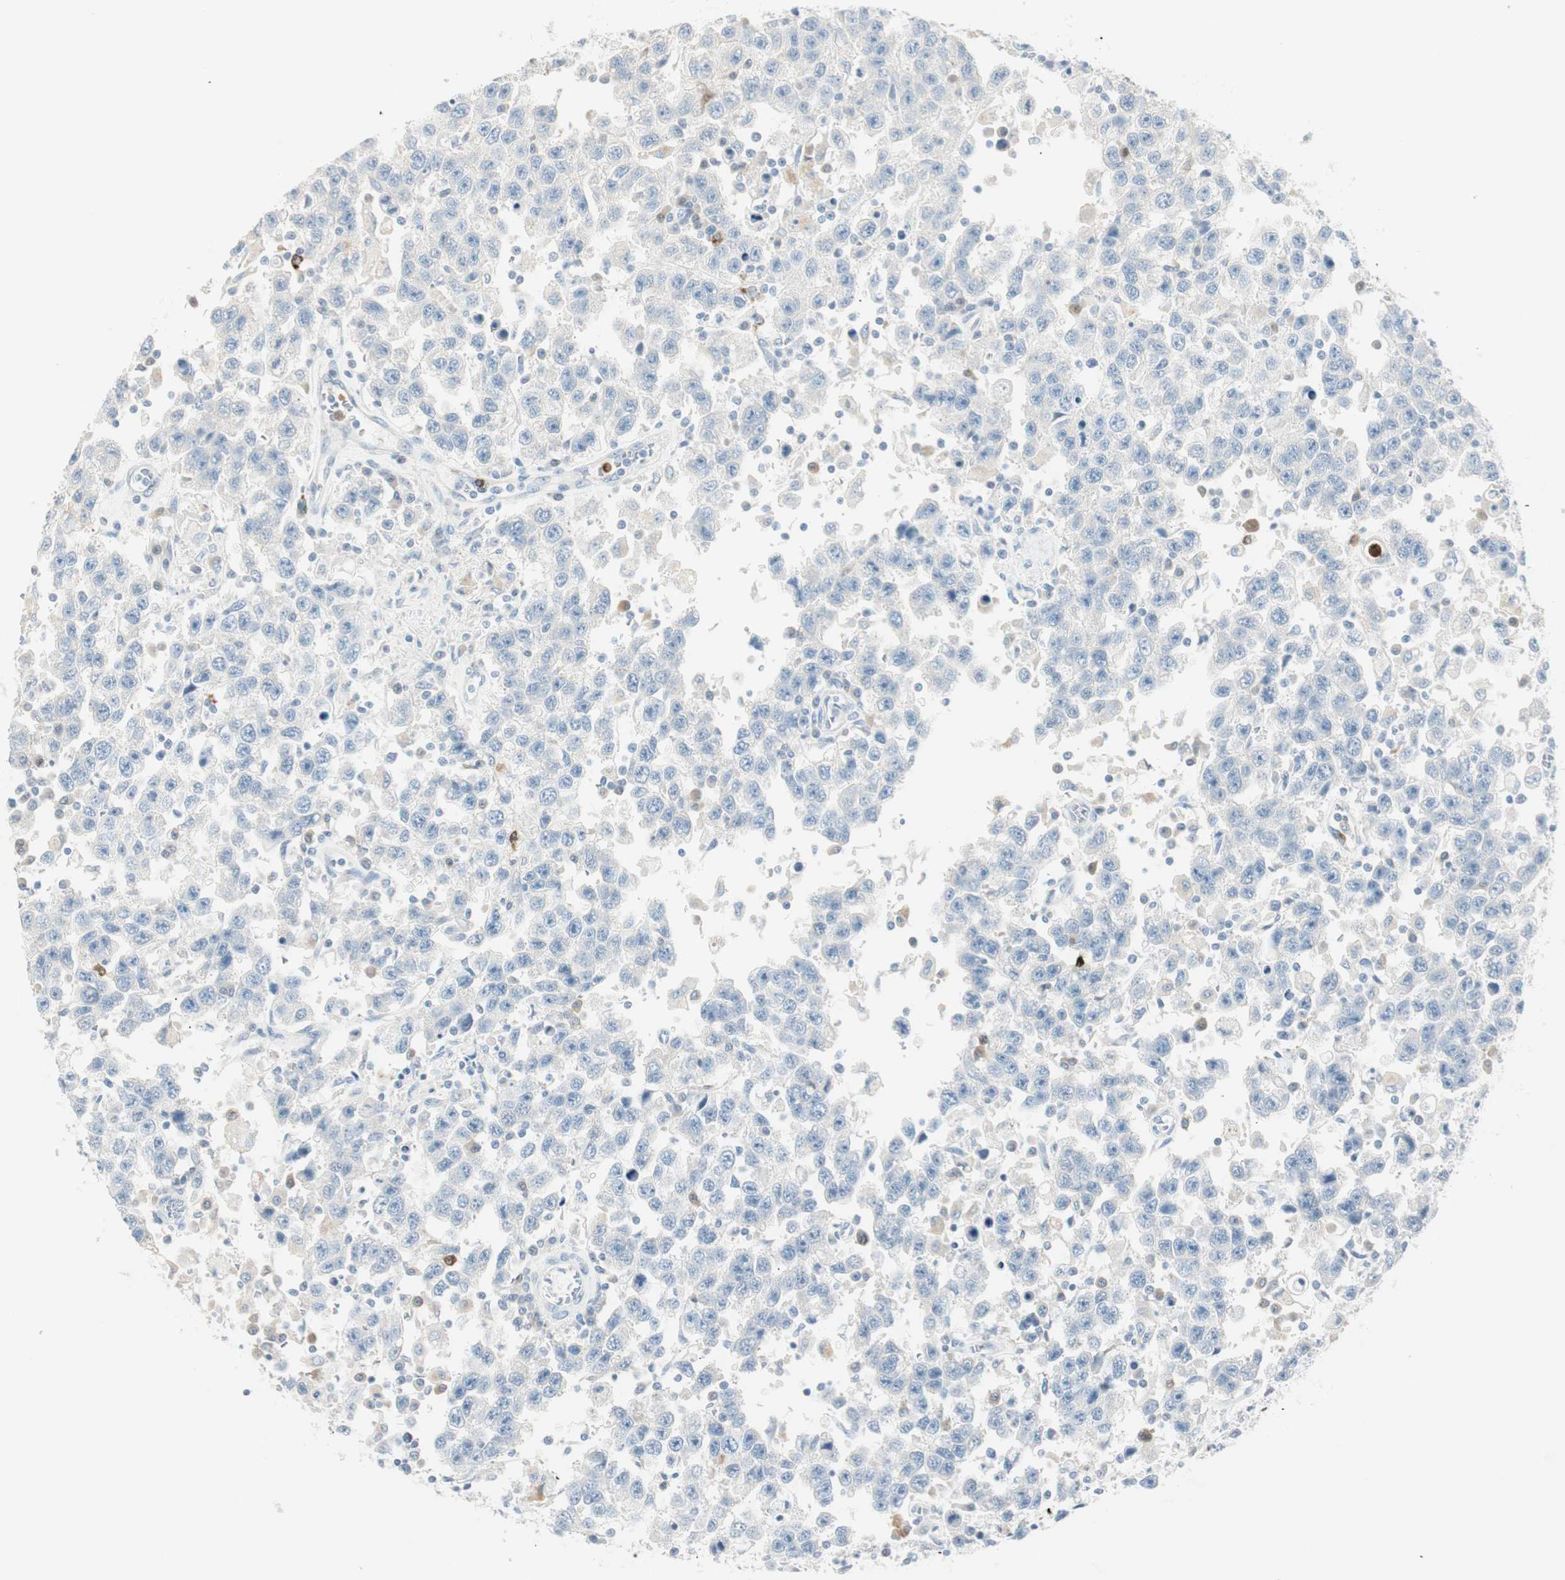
{"staining": {"intensity": "negative", "quantity": "none", "location": "none"}, "tissue": "testis cancer", "cell_type": "Tumor cells", "image_type": "cancer", "snomed": [{"axis": "morphology", "description": "Seminoma, NOS"}, {"axis": "topography", "description": "Testis"}], "caption": "Immunohistochemical staining of human testis cancer demonstrates no significant staining in tumor cells.", "gene": "PRTN3", "patient": {"sex": "male", "age": 41}}